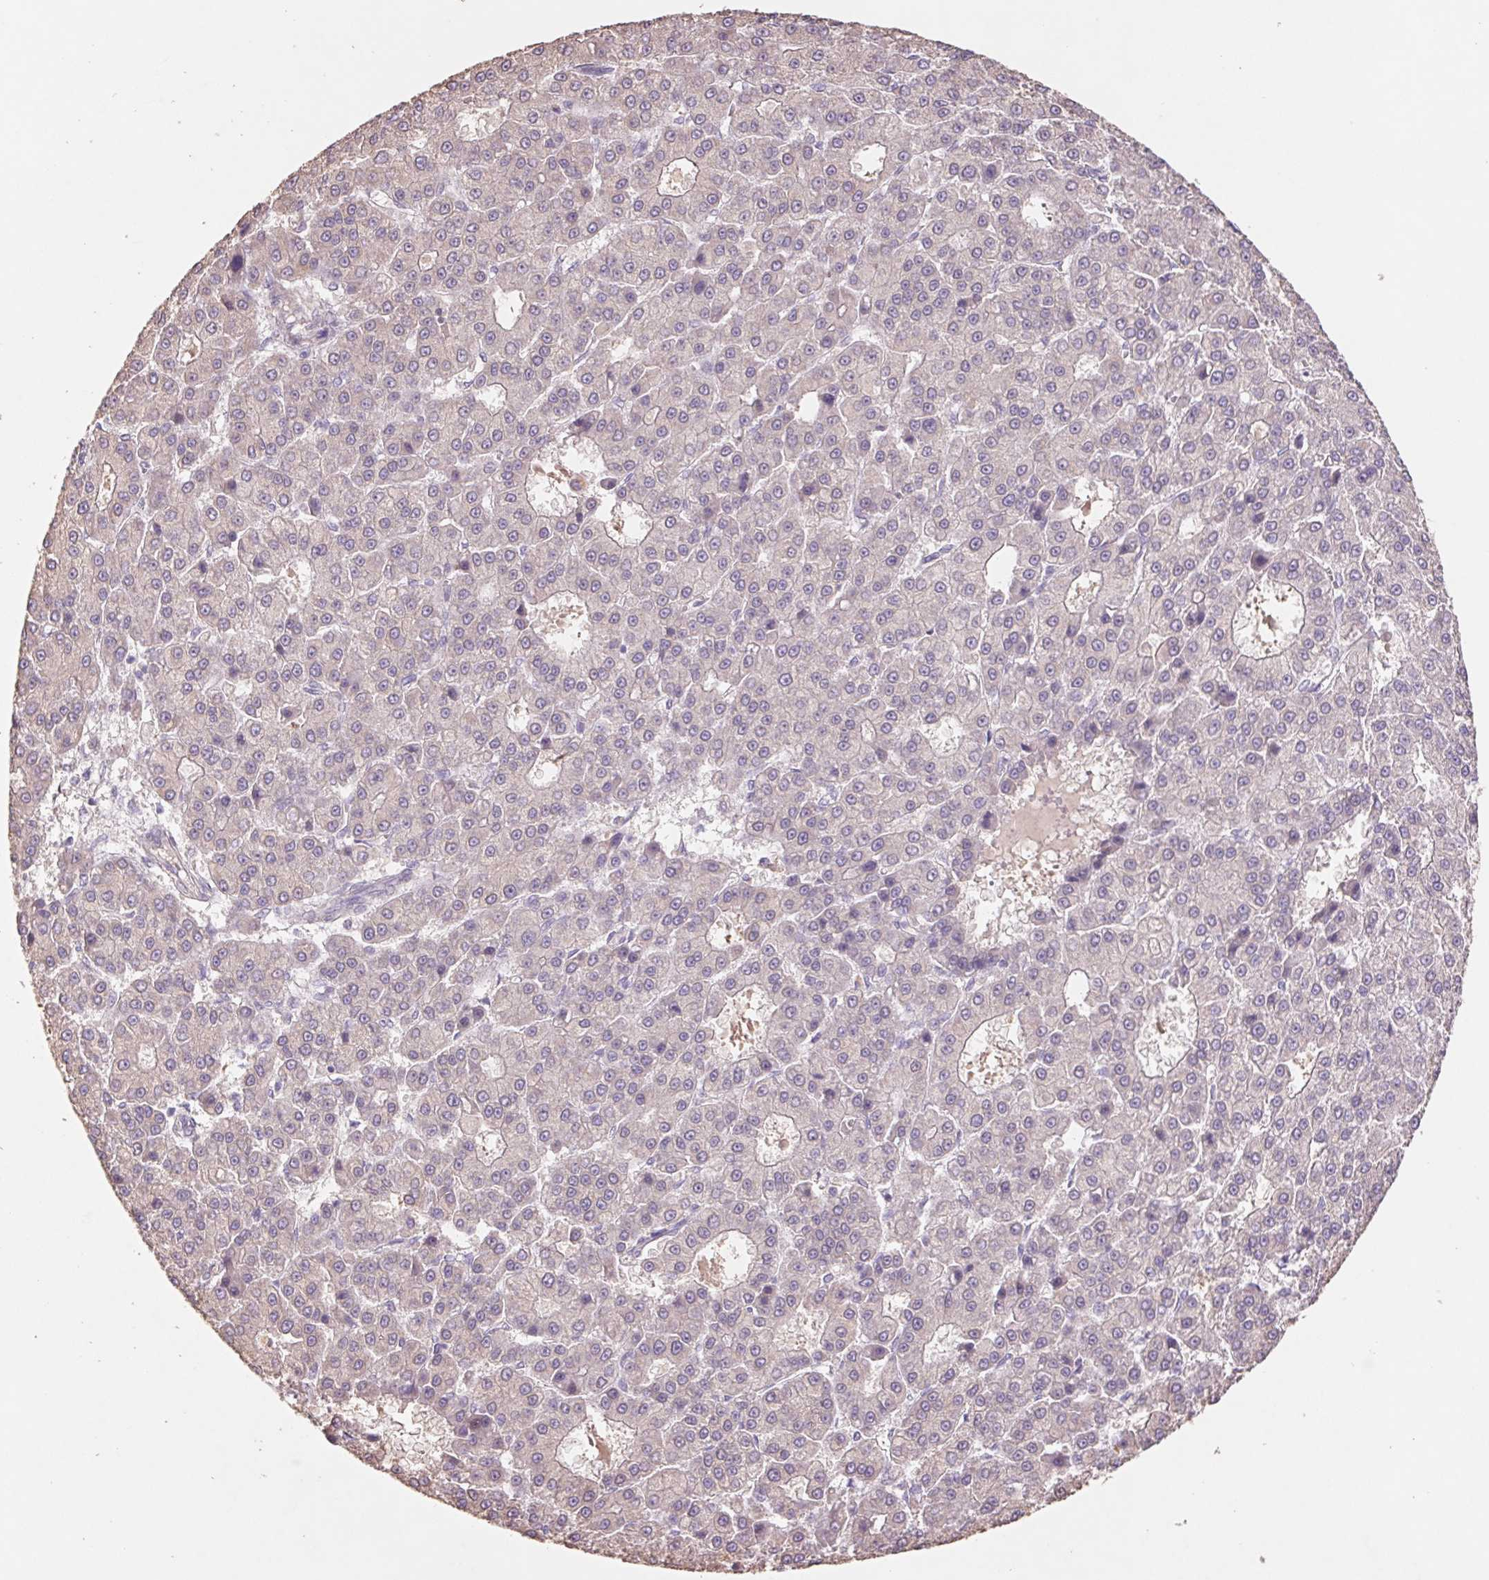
{"staining": {"intensity": "negative", "quantity": "none", "location": "none"}, "tissue": "liver cancer", "cell_type": "Tumor cells", "image_type": "cancer", "snomed": [{"axis": "morphology", "description": "Carcinoma, Hepatocellular, NOS"}, {"axis": "topography", "description": "Liver"}], "caption": "This is an IHC histopathology image of hepatocellular carcinoma (liver). There is no positivity in tumor cells.", "gene": "GRM2", "patient": {"sex": "male", "age": 70}}